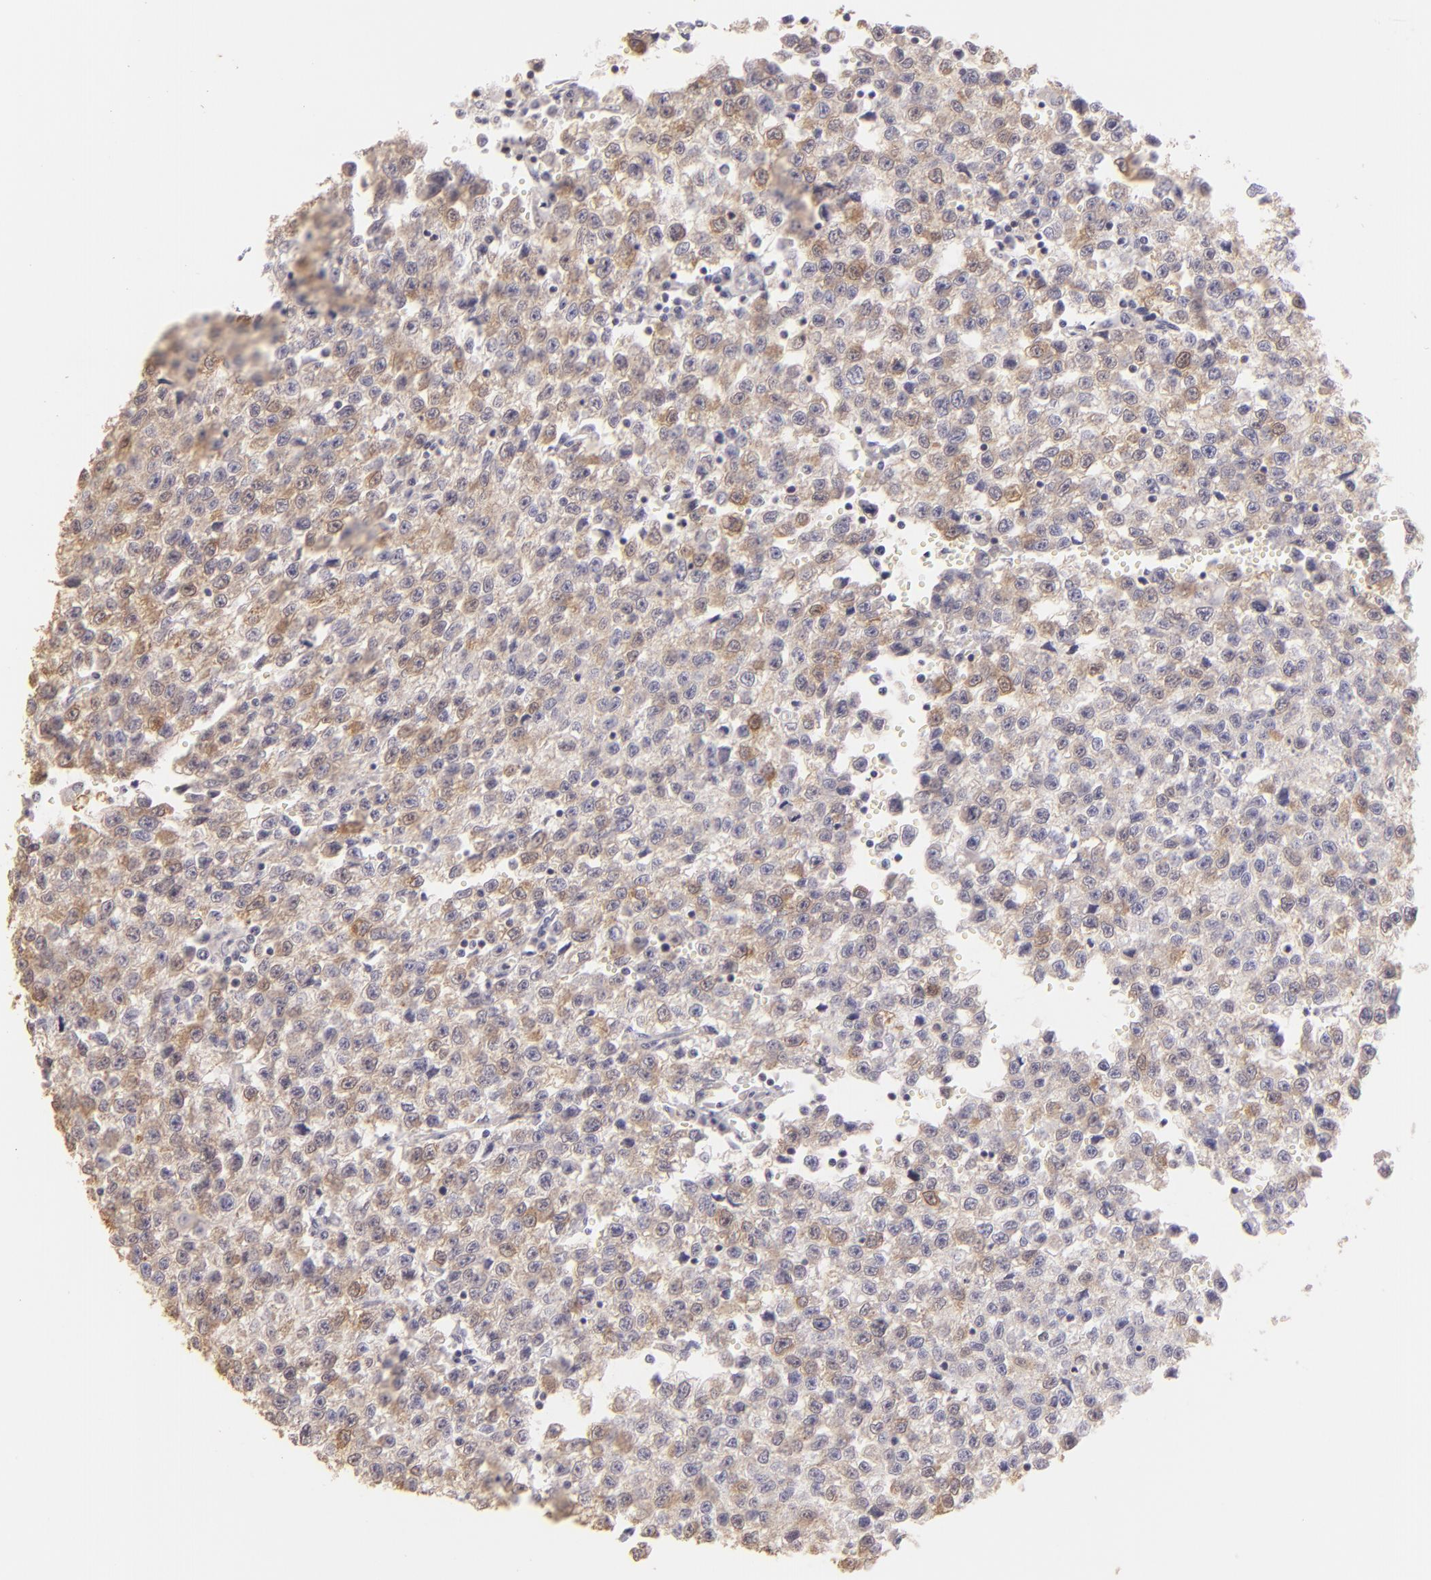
{"staining": {"intensity": "weak", "quantity": "25%-75%", "location": "cytoplasmic/membranous,nuclear"}, "tissue": "testis cancer", "cell_type": "Tumor cells", "image_type": "cancer", "snomed": [{"axis": "morphology", "description": "Seminoma, NOS"}, {"axis": "topography", "description": "Testis"}], "caption": "Protein positivity by immunohistochemistry (IHC) exhibits weak cytoplasmic/membranous and nuclear expression in about 25%-75% of tumor cells in testis cancer (seminoma).", "gene": "MAGEA1", "patient": {"sex": "male", "age": 35}}